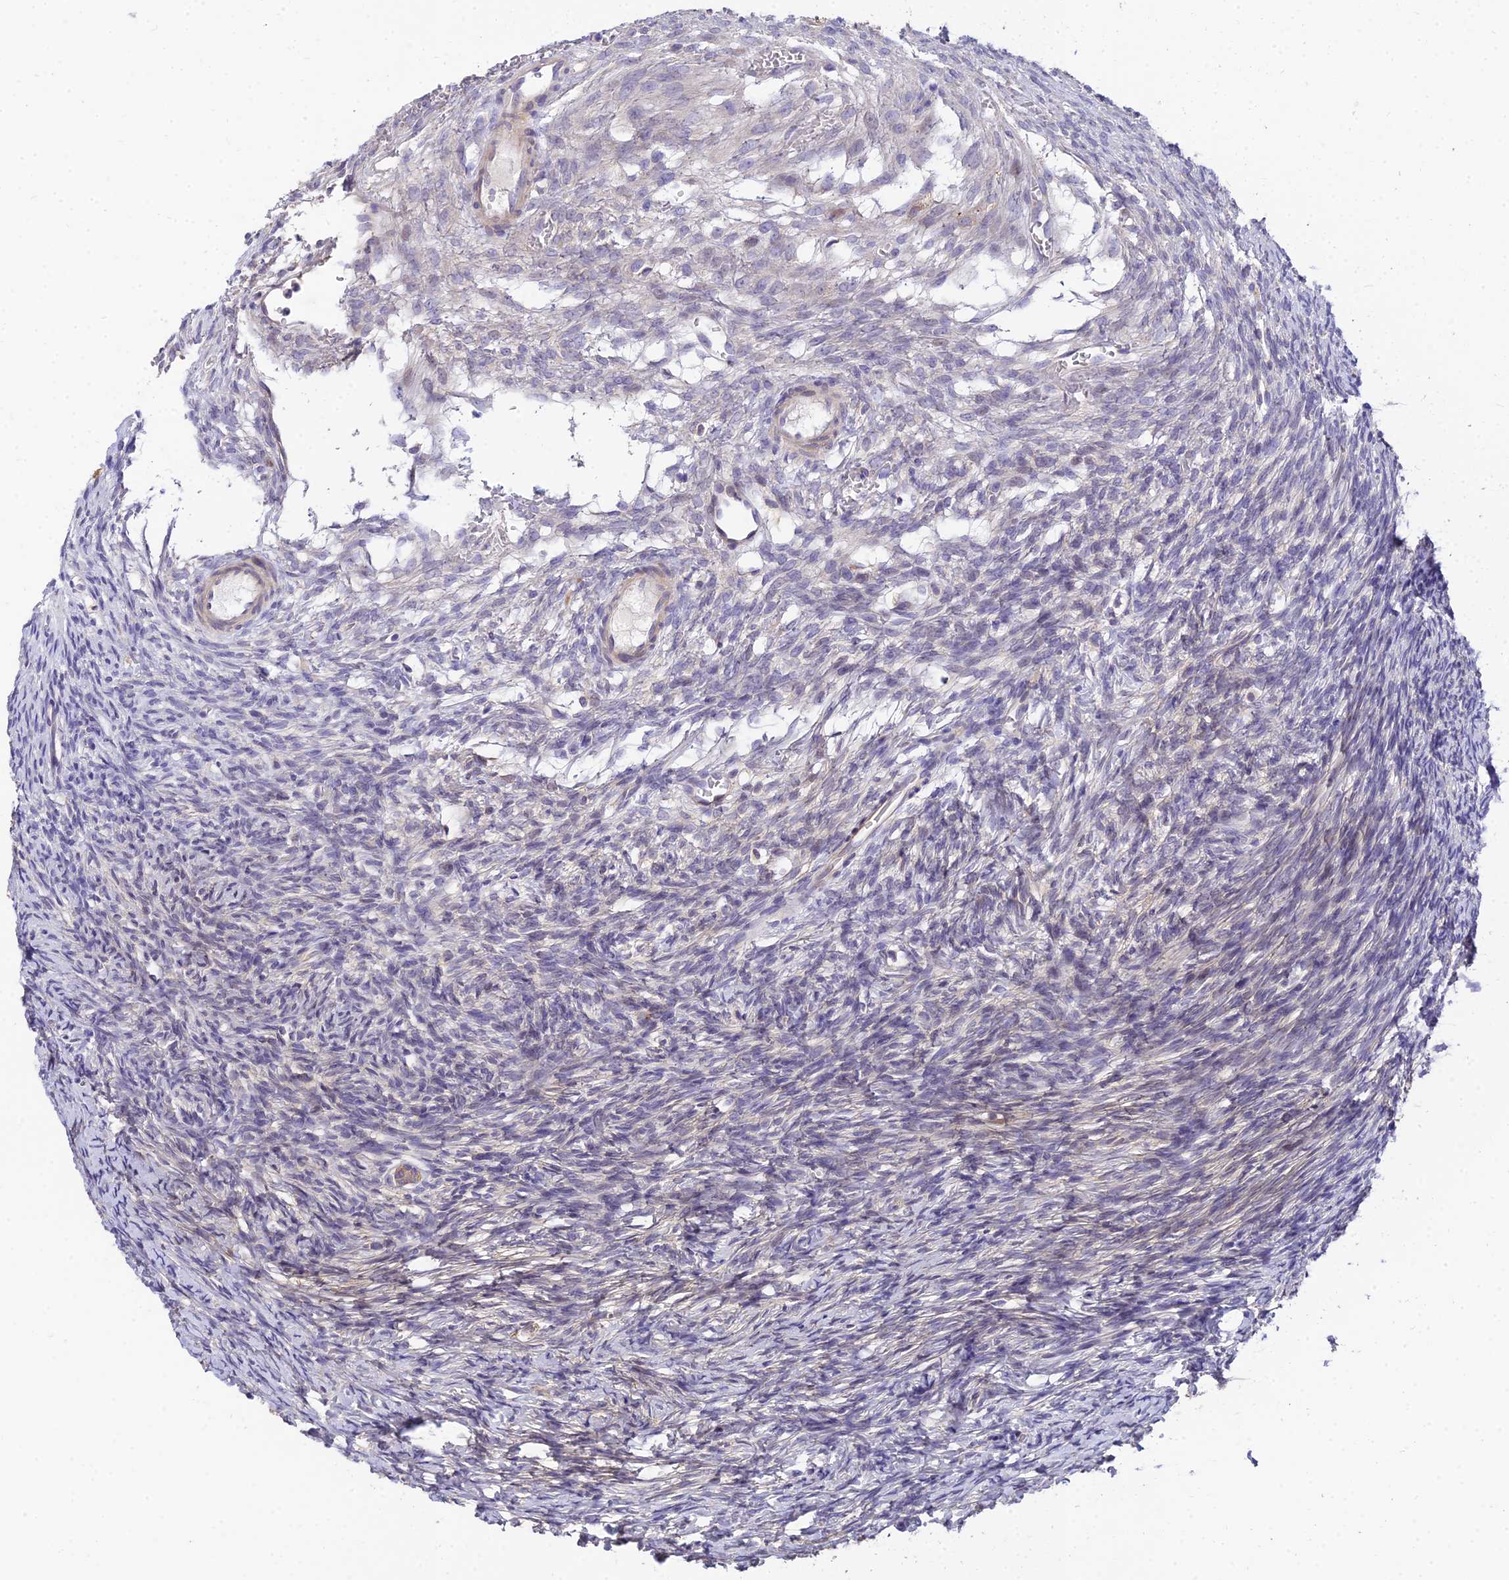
{"staining": {"intensity": "negative", "quantity": "none", "location": "none"}, "tissue": "ovary", "cell_type": "Ovarian stroma cells", "image_type": "normal", "snomed": [{"axis": "morphology", "description": "Normal tissue, NOS"}, {"axis": "topography", "description": "Ovary"}], "caption": "Ovary stained for a protein using immunohistochemistry exhibits no positivity ovarian stroma cells.", "gene": "ARL8A", "patient": {"sex": "female", "age": 39}}